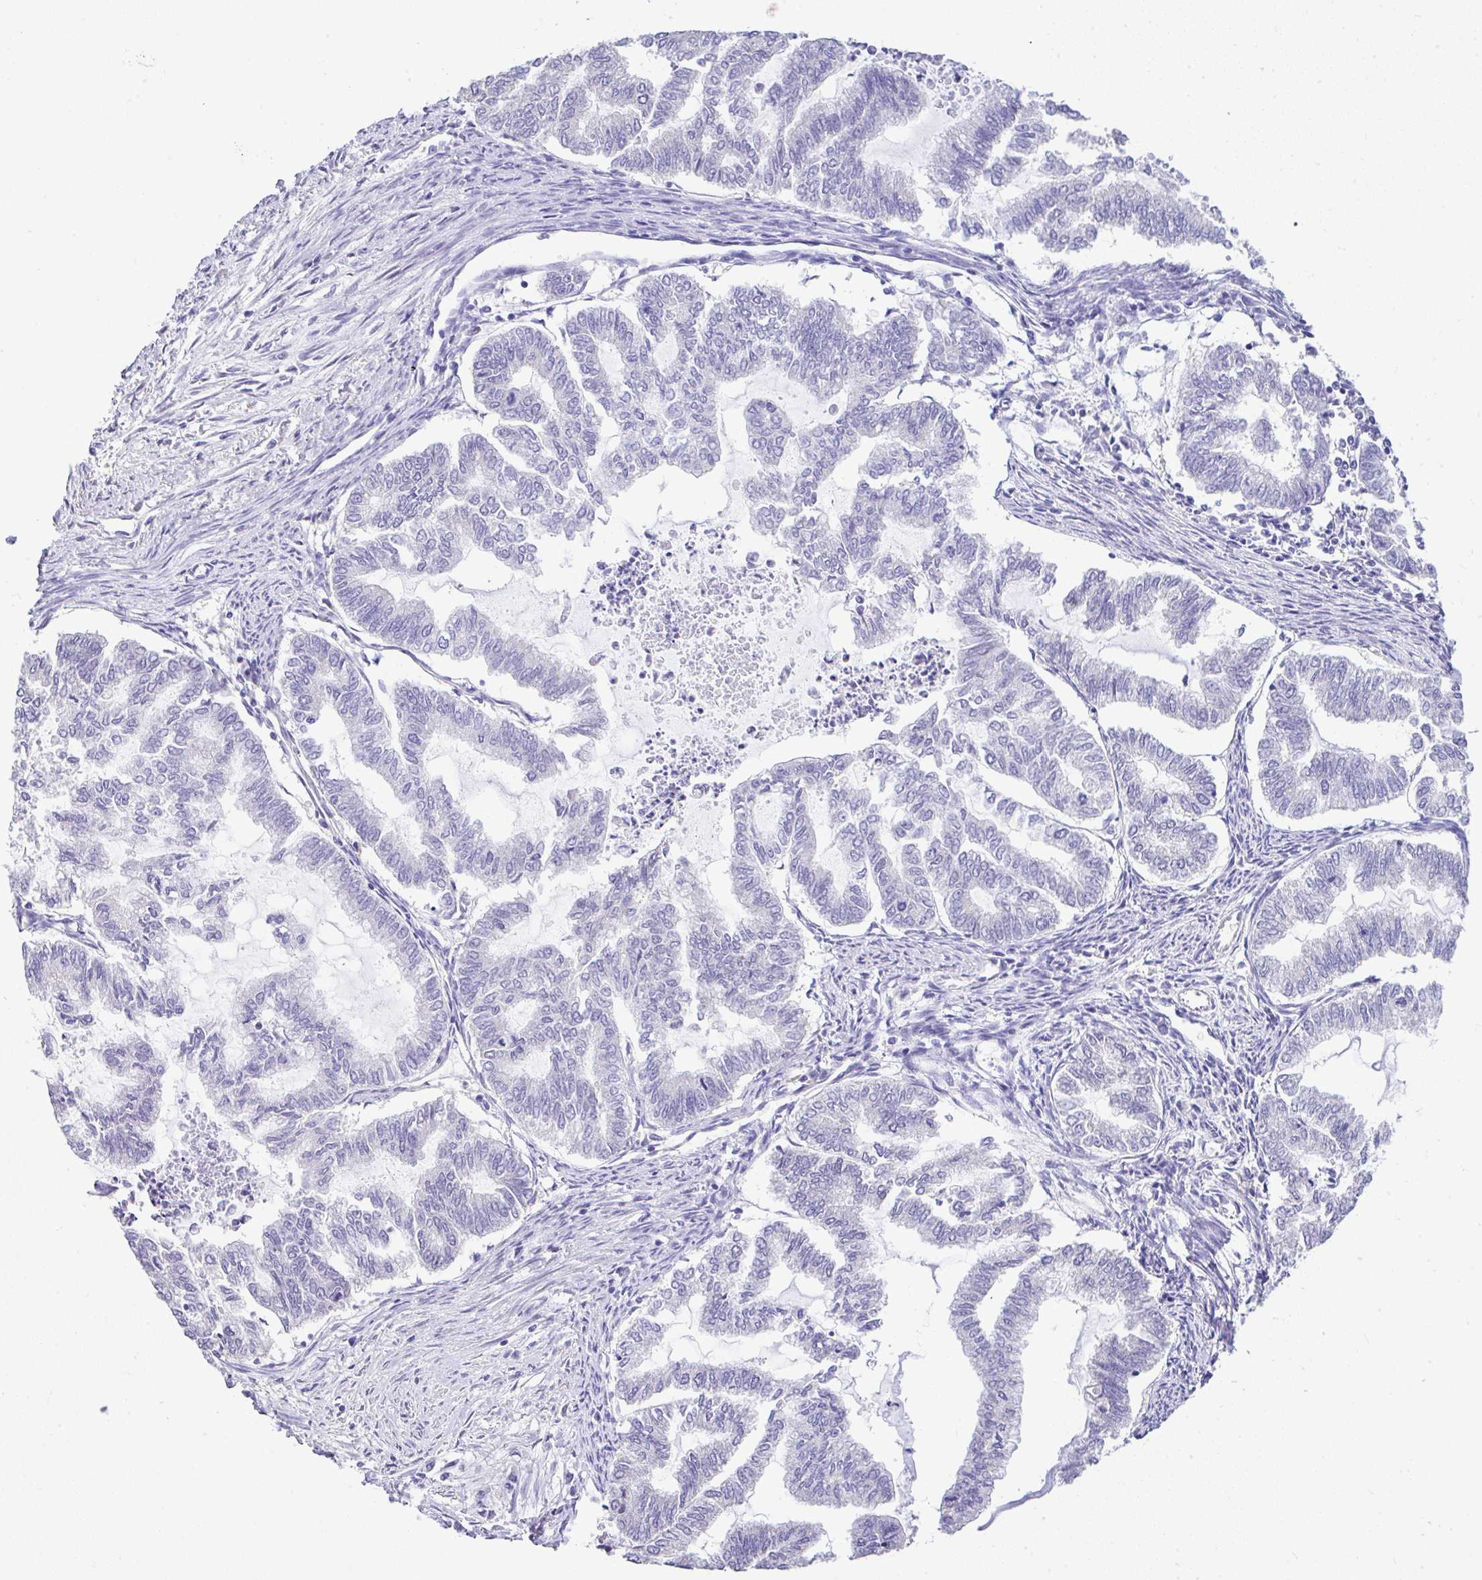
{"staining": {"intensity": "negative", "quantity": "none", "location": "none"}, "tissue": "endometrial cancer", "cell_type": "Tumor cells", "image_type": "cancer", "snomed": [{"axis": "morphology", "description": "Adenocarcinoma, NOS"}, {"axis": "topography", "description": "Endometrium"}], "caption": "Tumor cells show no significant protein positivity in endometrial cancer (adenocarcinoma).", "gene": "CTU1", "patient": {"sex": "female", "age": 79}}